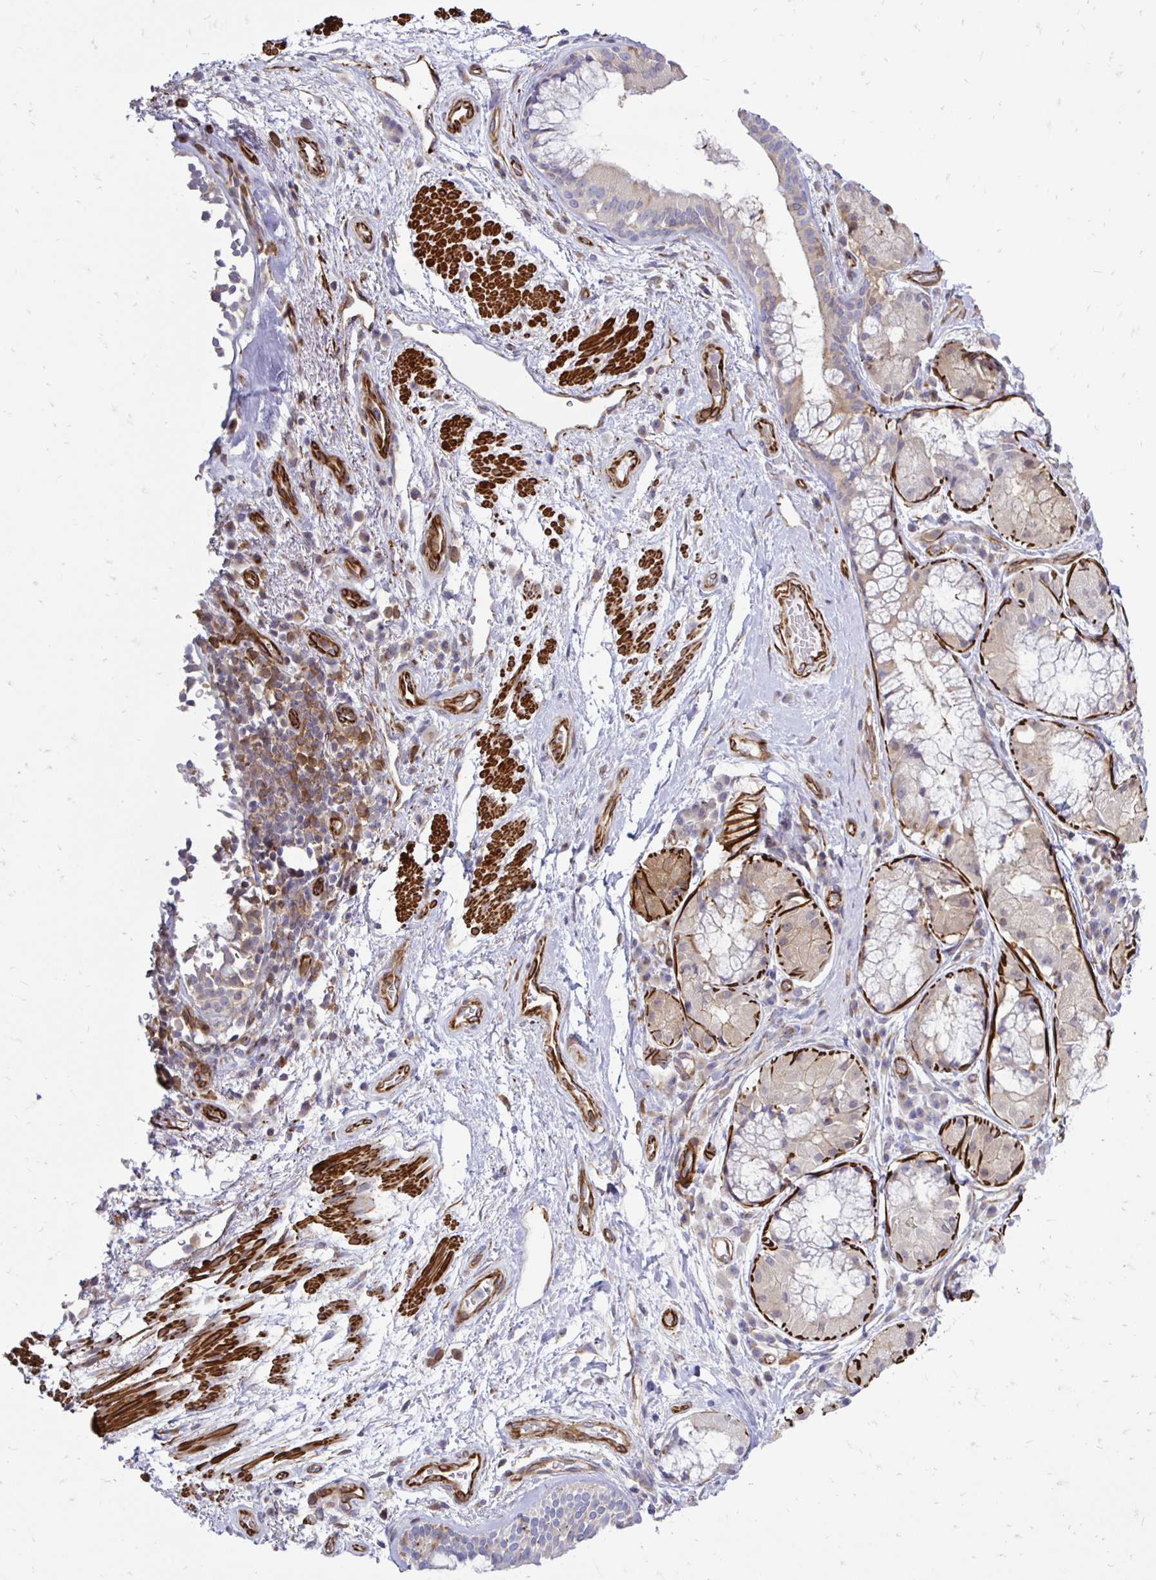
{"staining": {"intensity": "negative", "quantity": "none", "location": "none"}, "tissue": "adipose tissue", "cell_type": "Adipocytes", "image_type": "normal", "snomed": [{"axis": "morphology", "description": "Normal tissue, NOS"}, {"axis": "topography", "description": "Cartilage tissue"}, {"axis": "topography", "description": "Bronchus"}], "caption": "Immunohistochemistry (IHC) image of unremarkable adipose tissue stained for a protein (brown), which shows no positivity in adipocytes.", "gene": "CTPS1", "patient": {"sex": "male", "age": 64}}